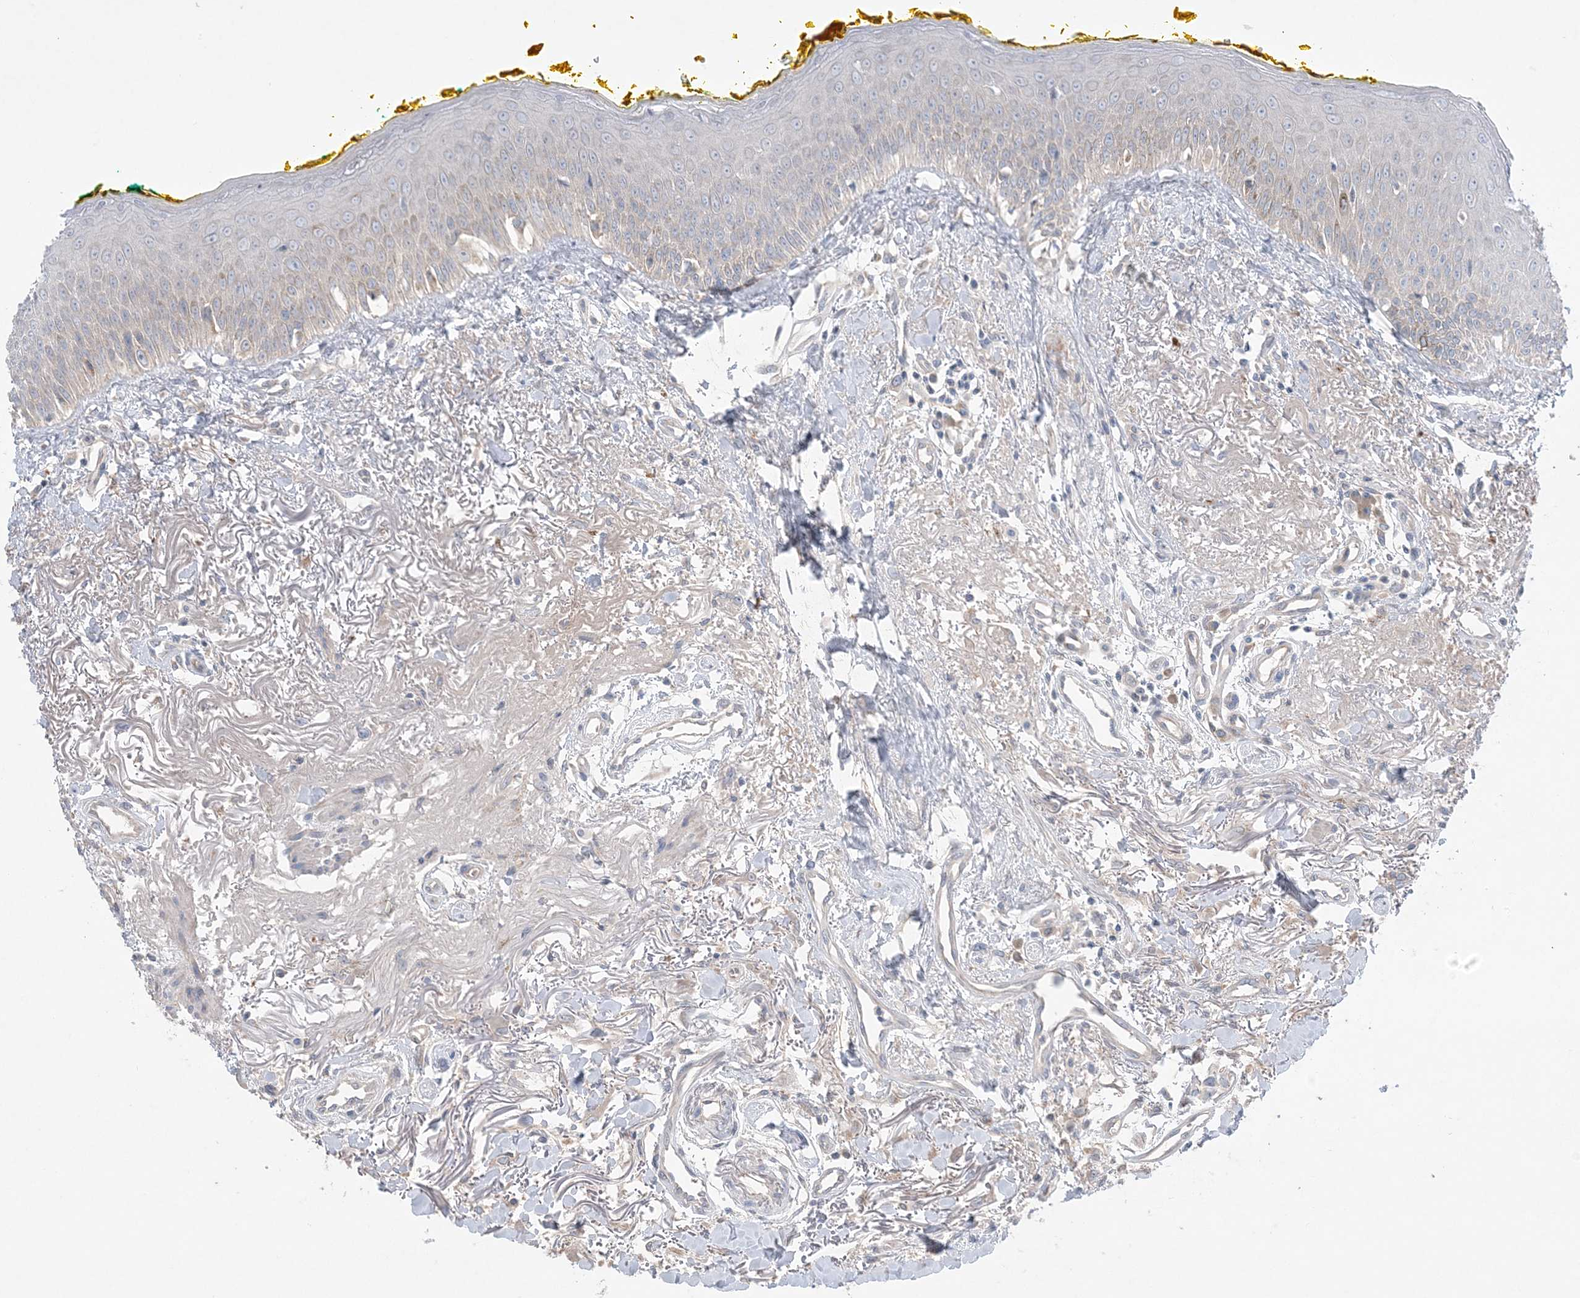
{"staining": {"intensity": "negative", "quantity": "none", "location": "none"}, "tissue": "oral mucosa", "cell_type": "Squamous epithelial cells", "image_type": "normal", "snomed": [{"axis": "morphology", "description": "Normal tissue, NOS"}, {"axis": "topography", "description": "Oral tissue"}], "caption": "An immunohistochemistry (IHC) micrograph of benign oral mucosa is shown. There is no staining in squamous epithelial cells of oral mucosa.", "gene": "MMGT1", "patient": {"sex": "female", "age": 70}}